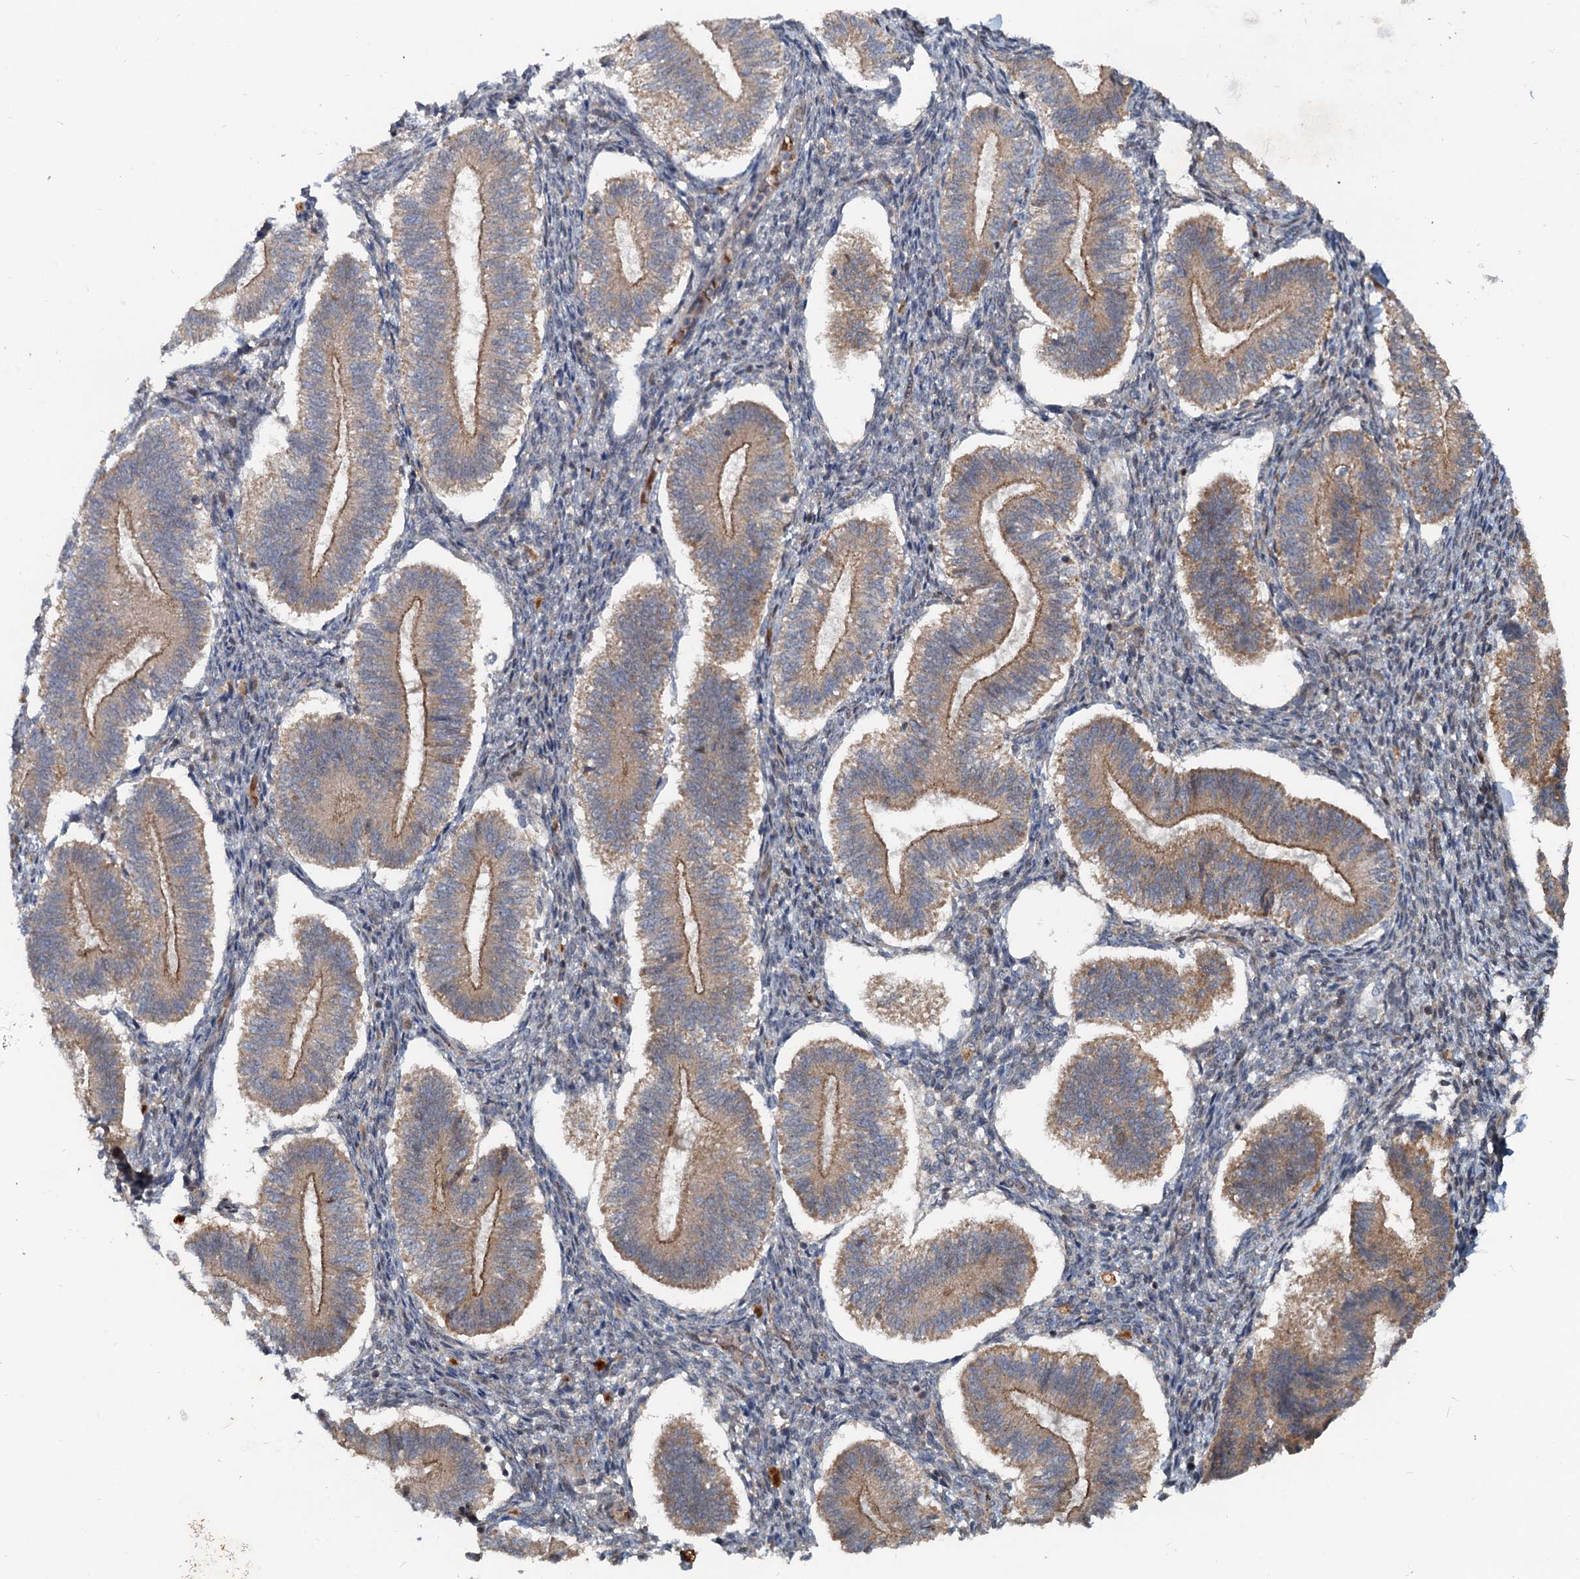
{"staining": {"intensity": "negative", "quantity": "none", "location": "none"}, "tissue": "endometrium", "cell_type": "Cells in endometrial stroma", "image_type": "normal", "snomed": [{"axis": "morphology", "description": "Normal tissue, NOS"}, {"axis": "topography", "description": "Endometrium"}], "caption": "The IHC micrograph has no significant expression in cells in endometrial stroma of endometrium.", "gene": "CEP68", "patient": {"sex": "female", "age": 25}}